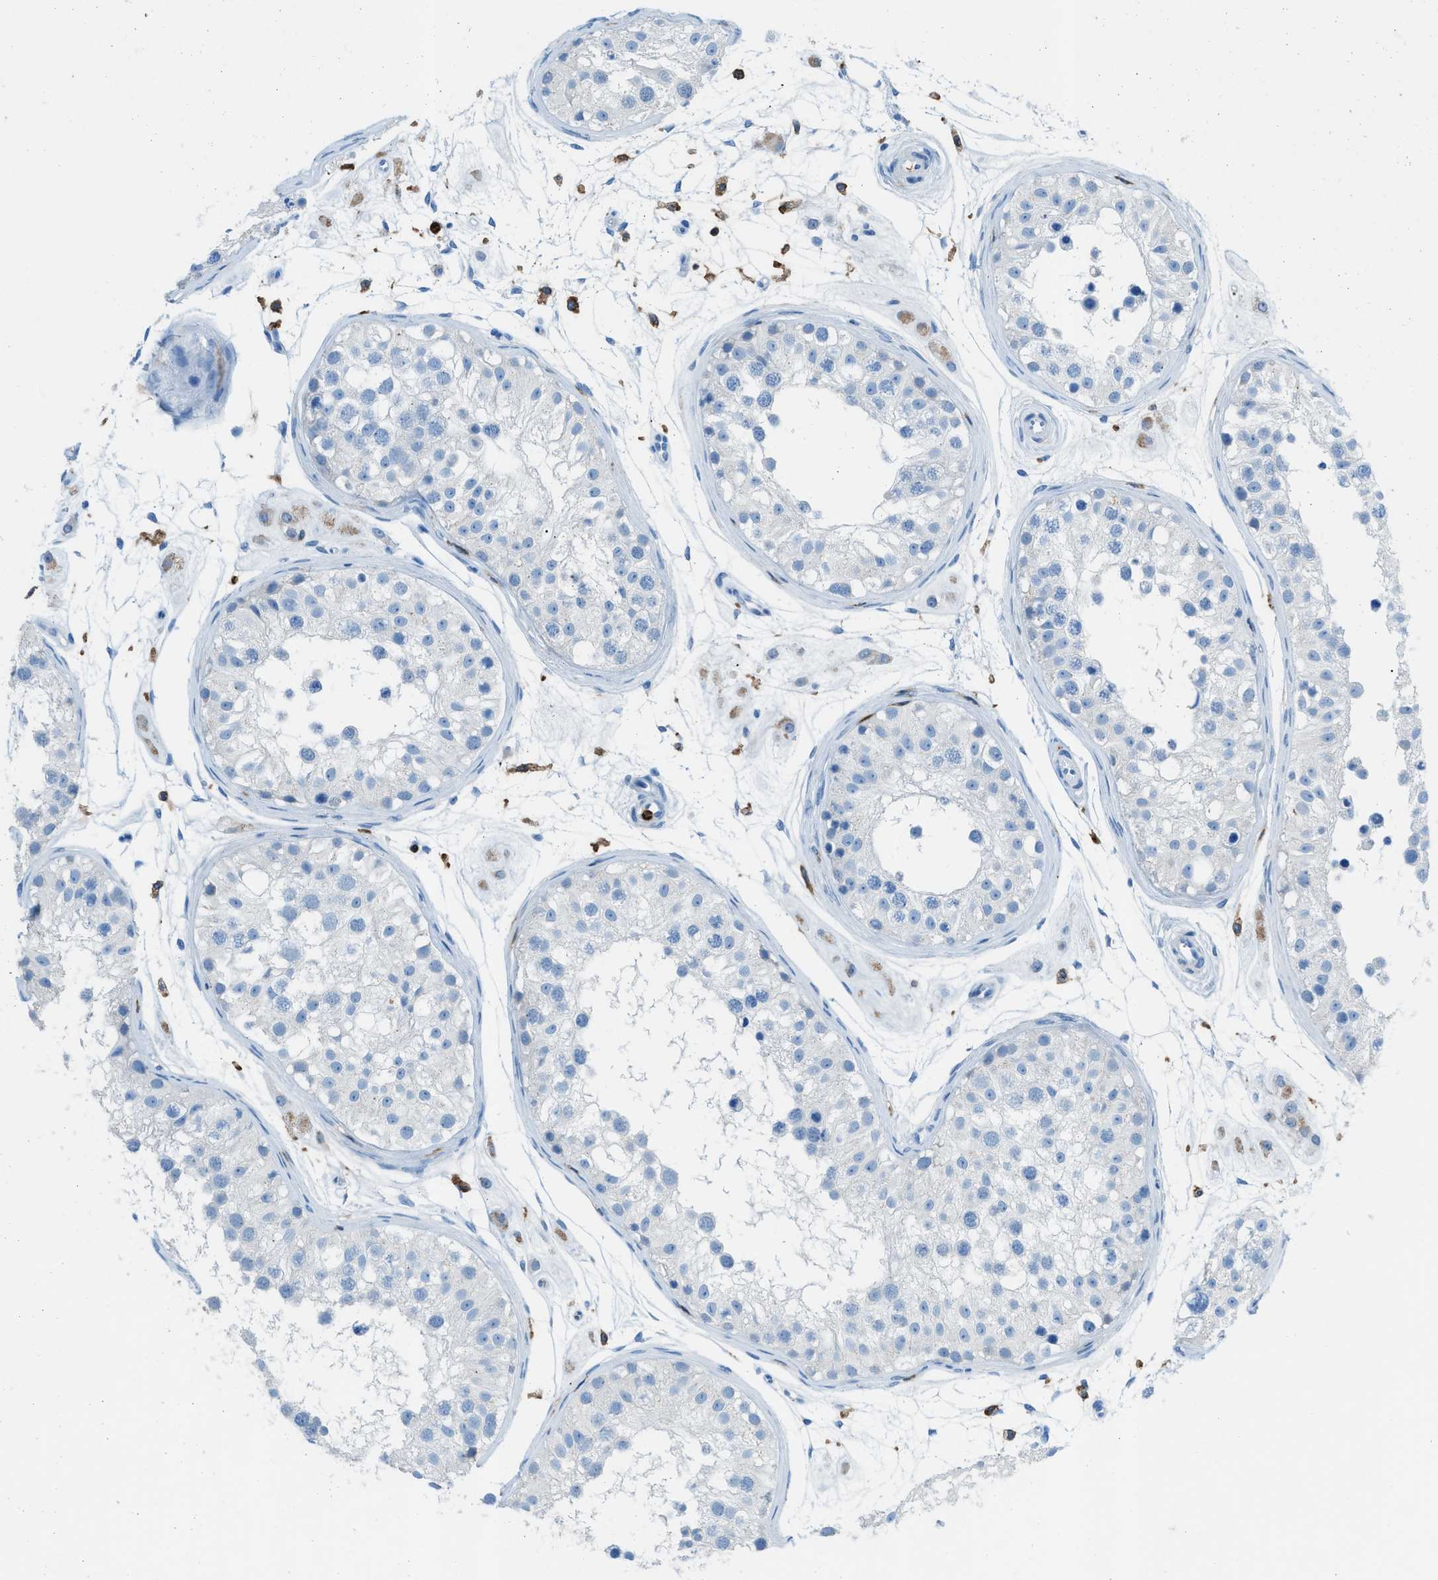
{"staining": {"intensity": "negative", "quantity": "none", "location": "none"}, "tissue": "testis", "cell_type": "Cells in seminiferous ducts", "image_type": "normal", "snomed": [{"axis": "morphology", "description": "Normal tissue, NOS"}, {"axis": "morphology", "description": "Adenocarcinoma, metastatic, NOS"}, {"axis": "topography", "description": "Testis"}], "caption": "Immunohistochemistry image of unremarkable testis: human testis stained with DAB reveals no significant protein positivity in cells in seminiferous ducts.", "gene": "ITGB2", "patient": {"sex": "male", "age": 26}}